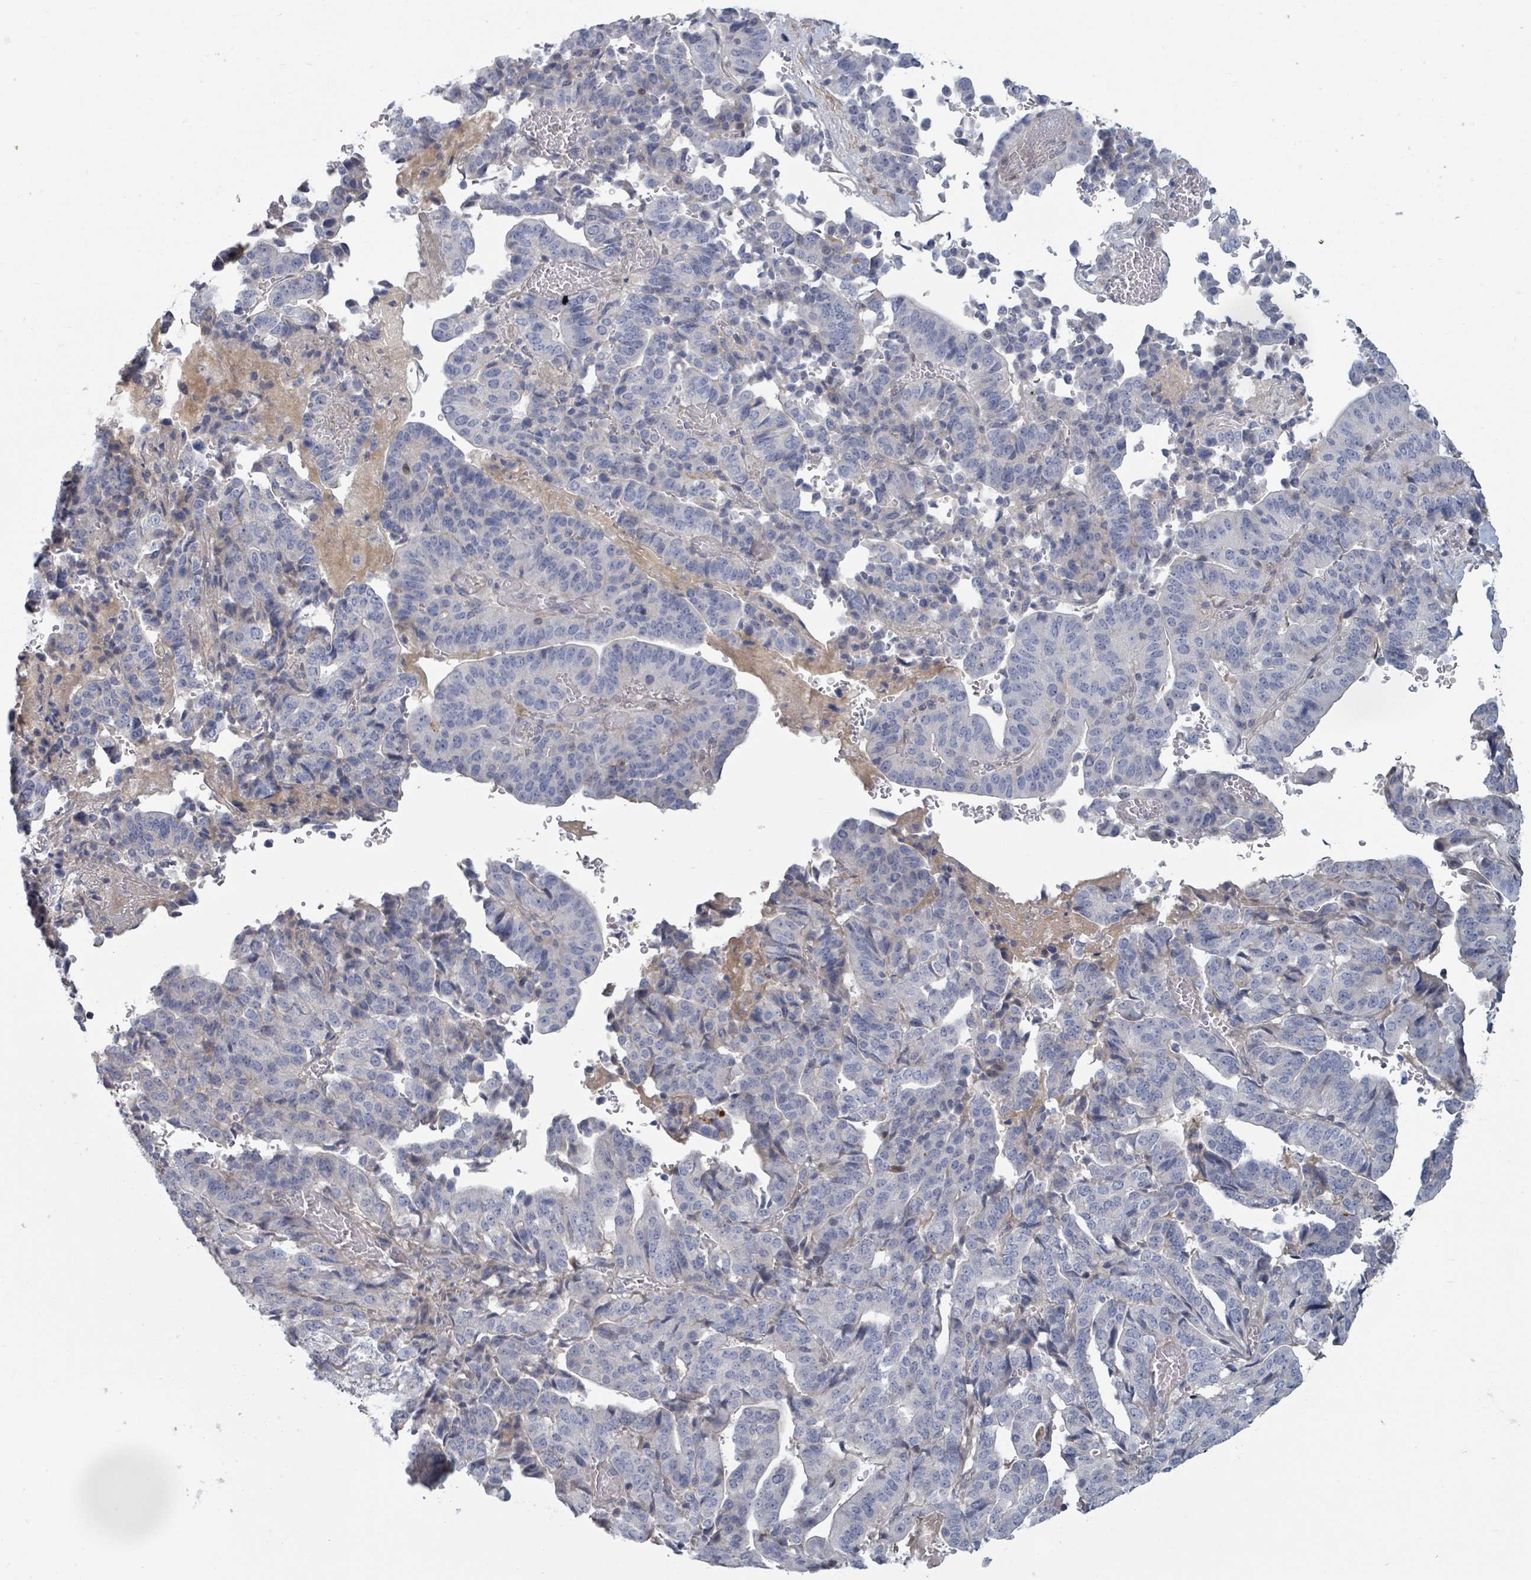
{"staining": {"intensity": "negative", "quantity": "none", "location": "none"}, "tissue": "stomach cancer", "cell_type": "Tumor cells", "image_type": "cancer", "snomed": [{"axis": "morphology", "description": "Adenocarcinoma, NOS"}, {"axis": "topography", "description": "Stomach"}], "caption": "Immunohistochemical staining of human adenocarcinoma (stomach) reveals no significant staining in tumor cells.", "gene": "GABBR1", "patient": {"sex": "male", "age": 48}}